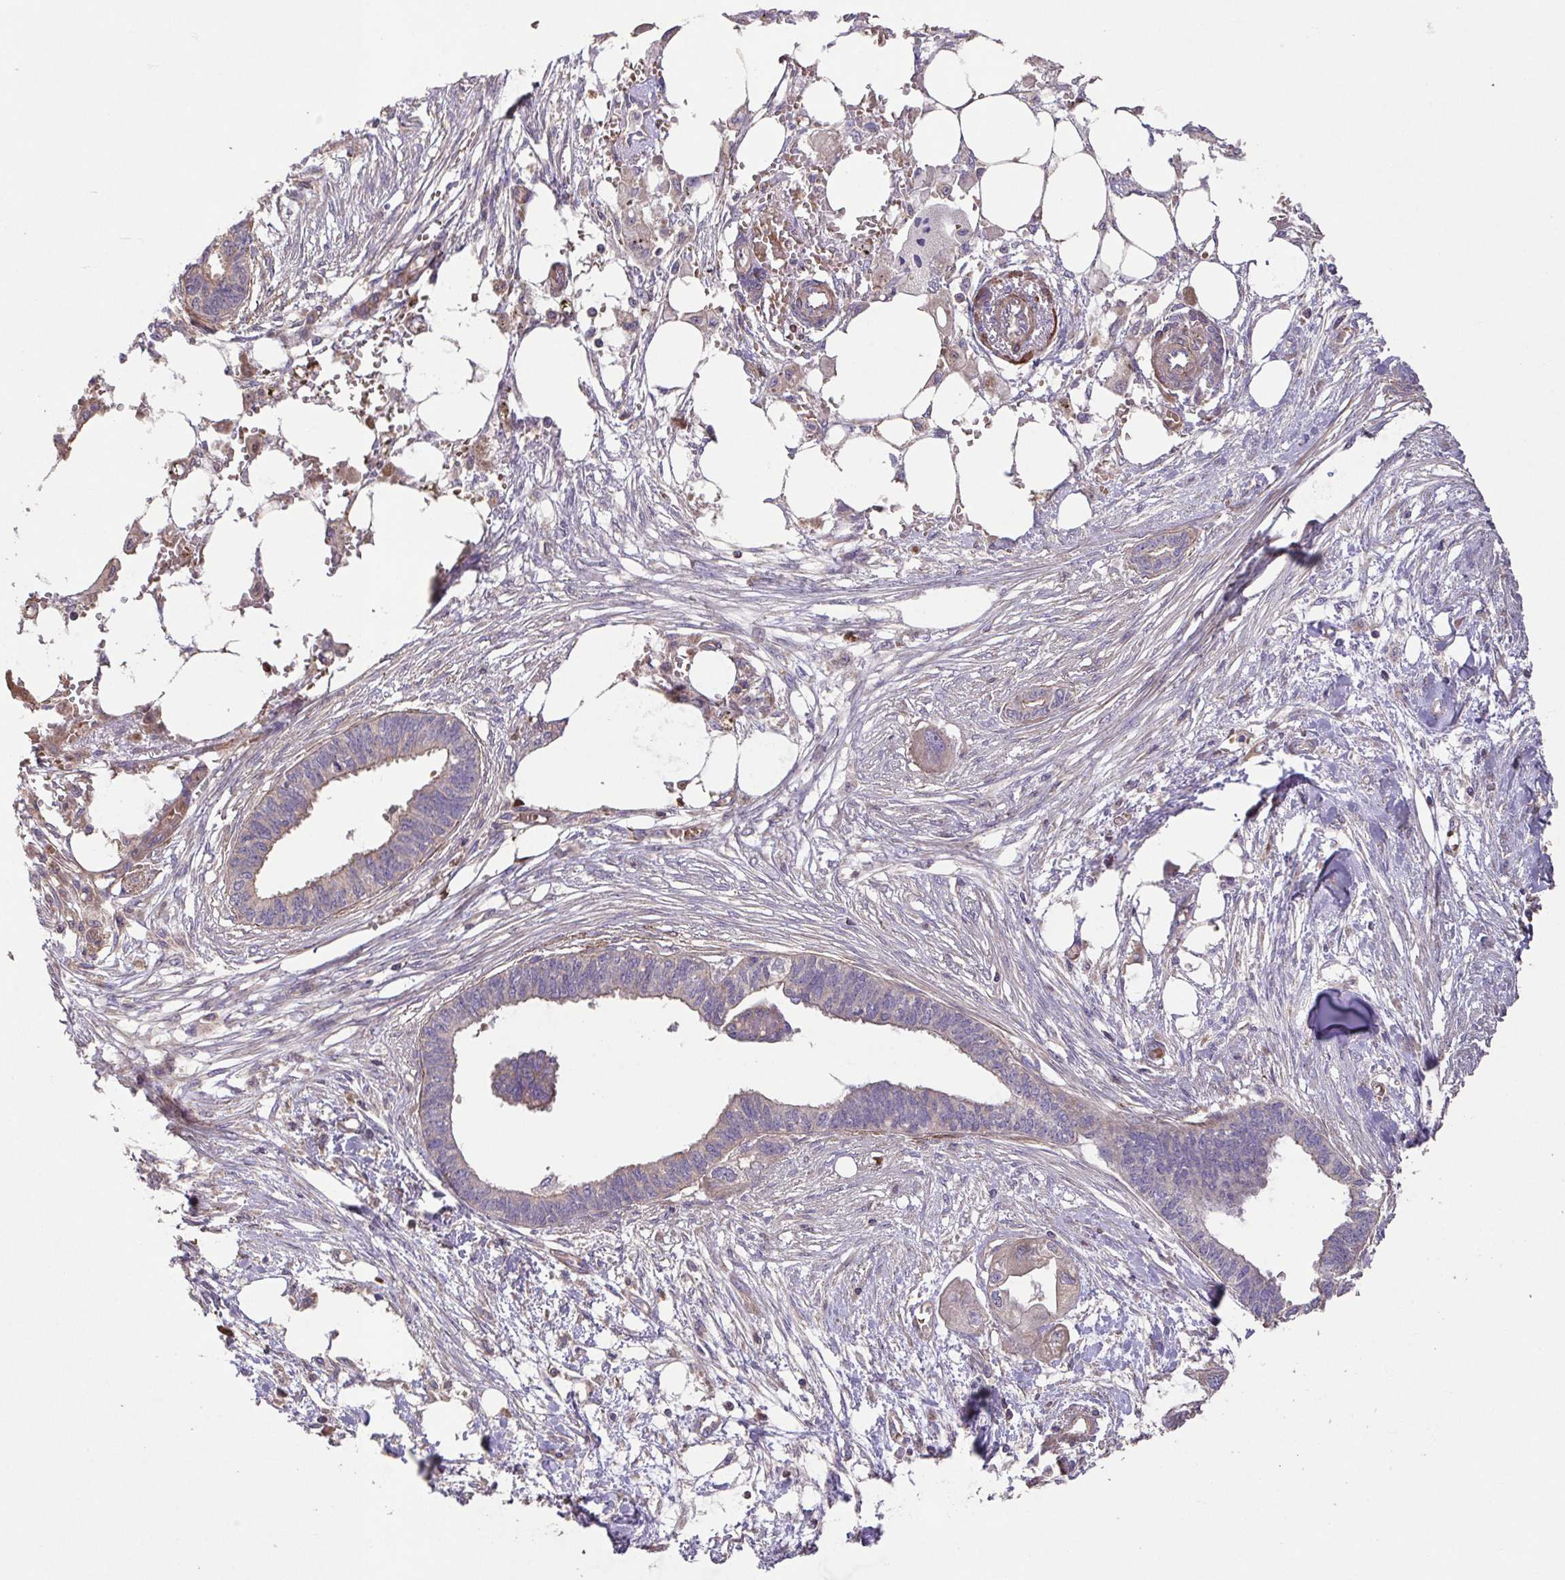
{"staining": {"intensity": "weak", "quantity": "<25%", "location": "cytoplasmic/membranous"}, "tissue": "endometrial cancer", "cell_type": "Tumor cells", "image_type": "cancer", "snomed": [{"axis": "morphology", "description": "Adenocarcinoma, NOS"}, {"axis": "morphology", "description": "Adenocarcinoma, metastatic, NOS"}, {"axis": "topography", "description": "Adipose tissue"}, {"axis": "topography", "description": "Endometrium"}], "caption": "An image of human endometrial adenocarcinoma is negative for staining in tumor cells. Nuclei are stained in blue.", "gene": "IDE", "patient": {"sex": "female", "age": 67}}